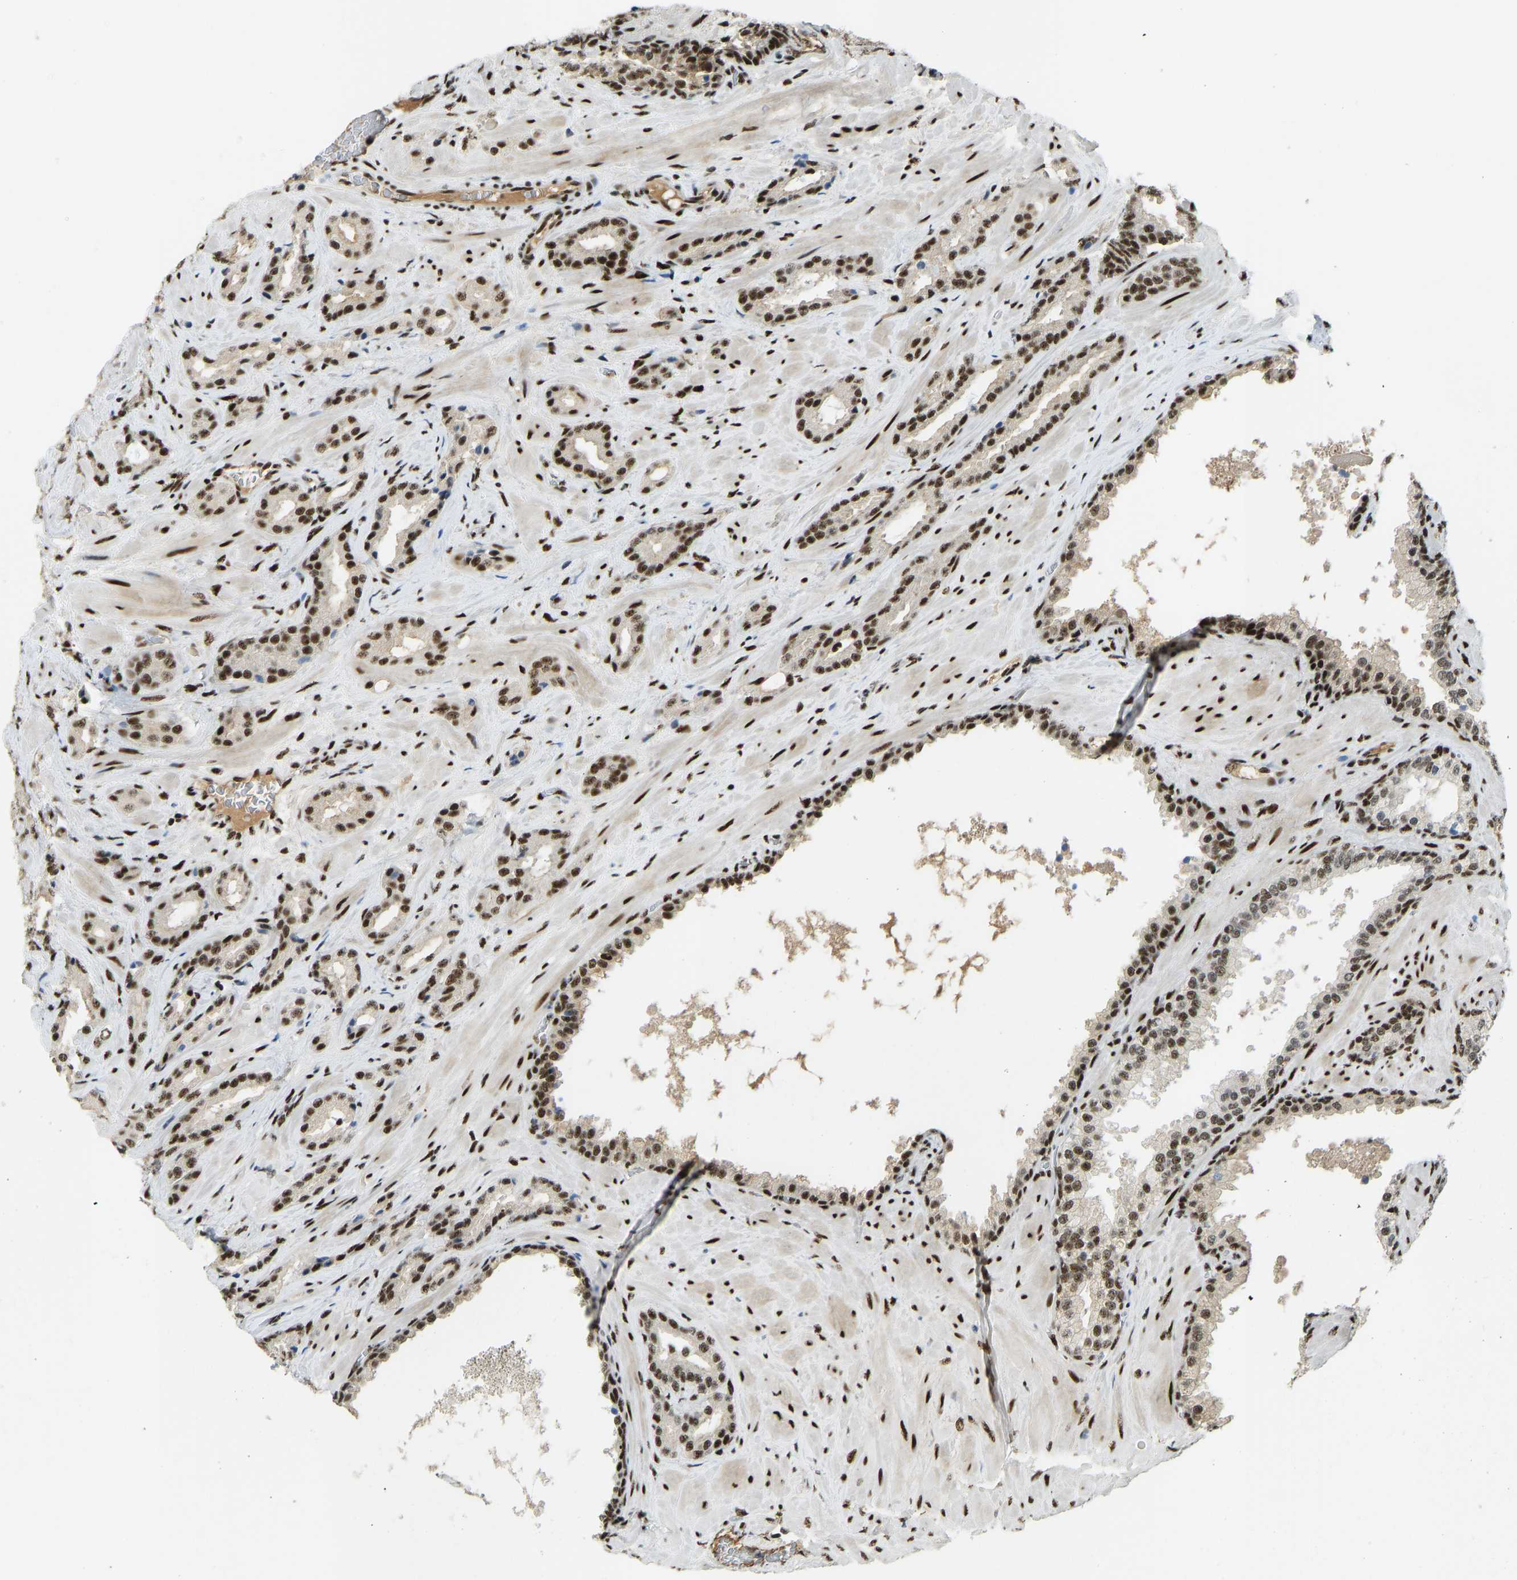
{"staining": {"intensity": "strong", "quantity": ">75%", "location": "nuclear"}, "tissue": "prostate cancer", "cell_type": "Tumor cells", "image_type": "cancer", "snomed": [{"axis": "morphology", "description": "Adenocarcinoma, High grade"}, {"axis": "topography", "description": "Prostate"}], "caption": "Immunohistochemistry staining of adenocarcinoma (high-grade) (prostate), which displays high levels of strong nuclear staining in about >75% of tumor cells indicating strong nuclear protein positivity. The staining was performed using DAB (3,3'-diaminobenzidine) (brown) for protein detection and nuclei were counterstained in hematoxylin (blue).", "gene": "FOXK1", "patient": {"sex": "male", "age": 64}}